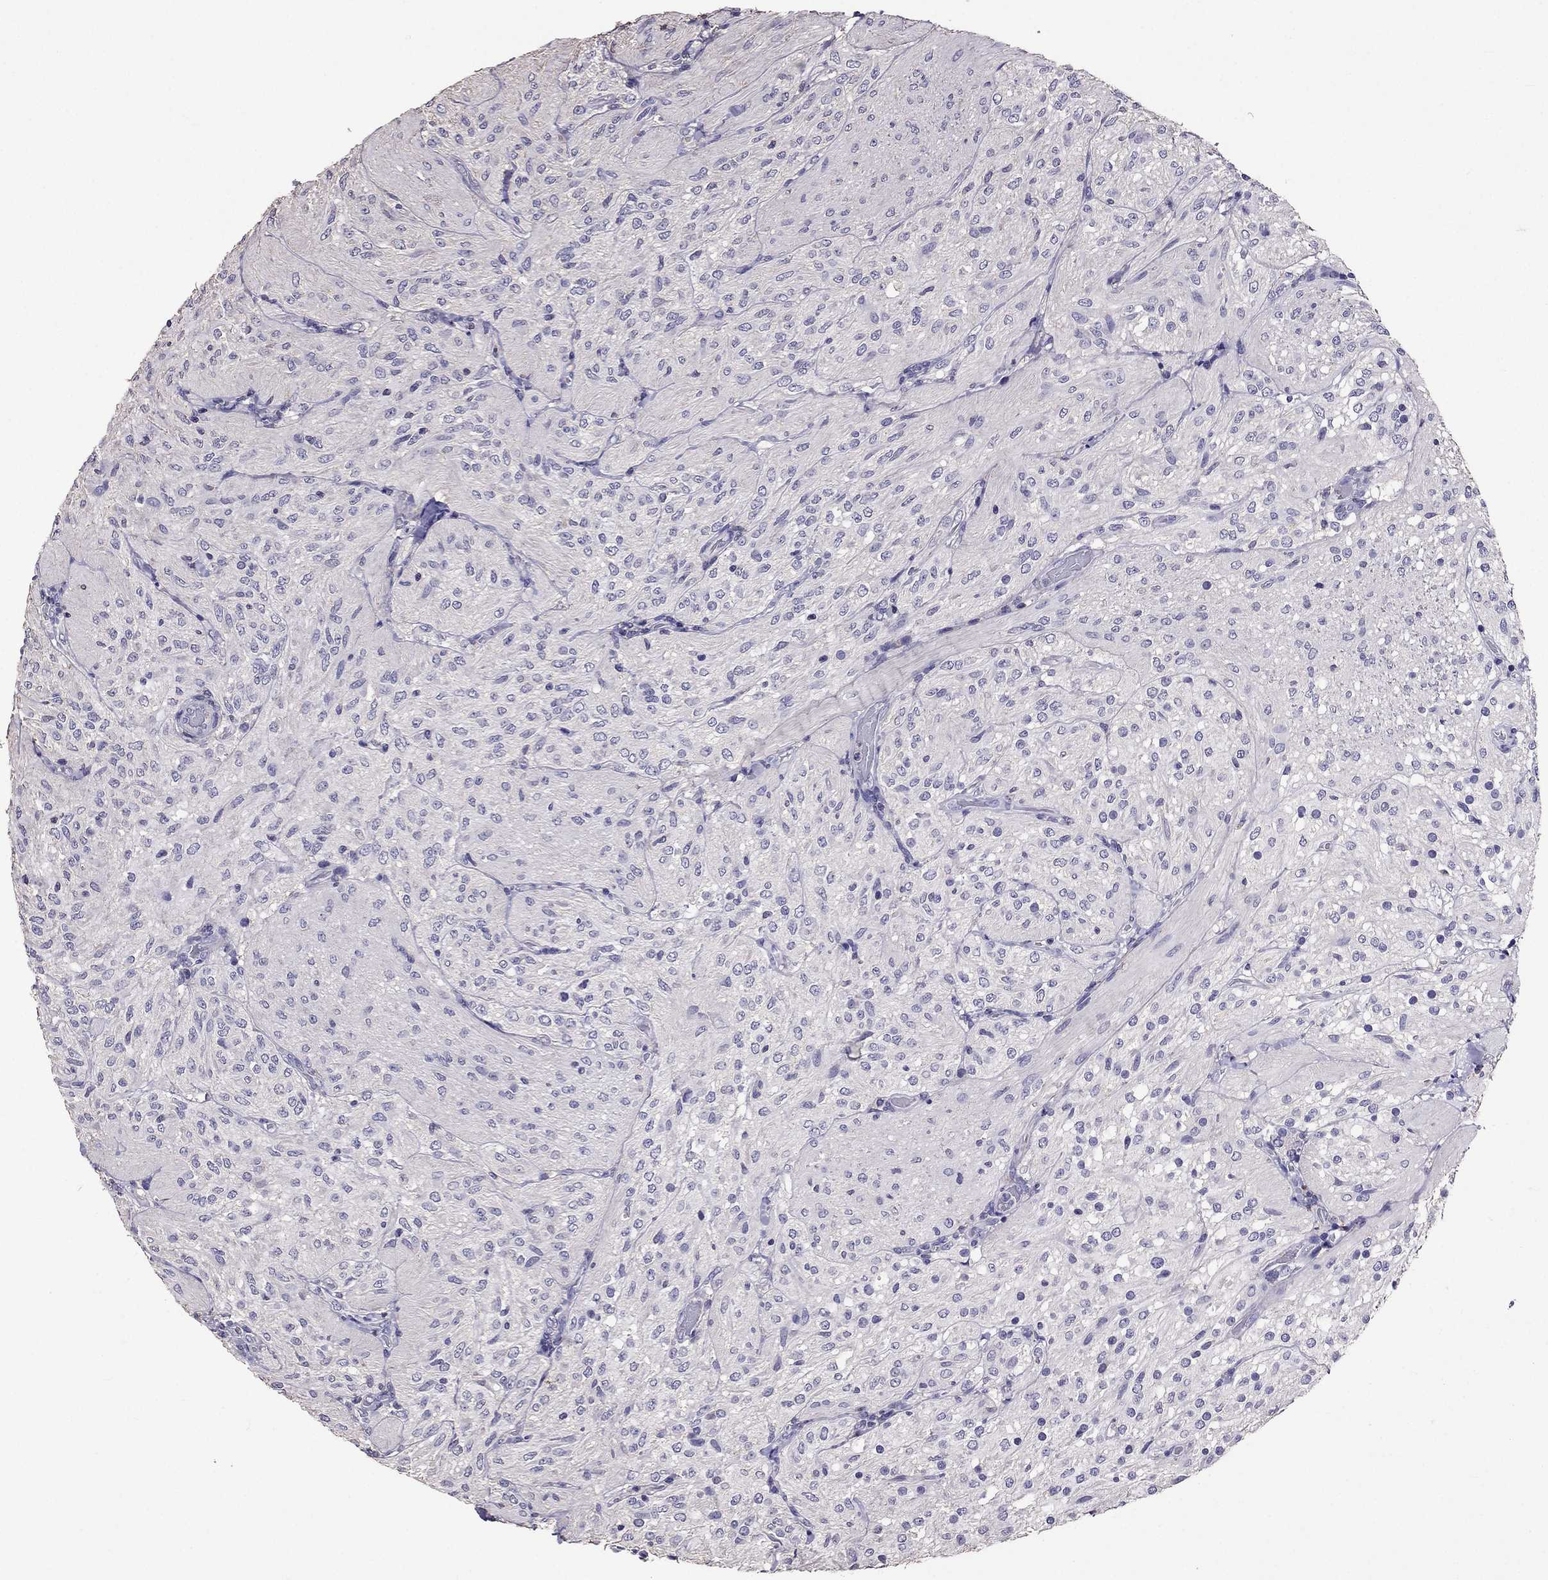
{"staining": {"intensity": "negative", "quantity": "none", "location": "none"}, "tissue": "glioma", "cell_type": "Tumor cells", "image_type": "cancer", "snomed": [{"axis": "morphology", "description": "Glioma, malignant, Low grade"}, {"axis": "topography", "description": "Brain"}], "caption": "DAB (3,3'-diaminobenzidine) immunohistochemical staining of low-grade glioma (malignant) demonstrates no significant positivity in tumor cells.", "gene": "NKX3-1", "patient": {"sex": "male", "age": 3}}